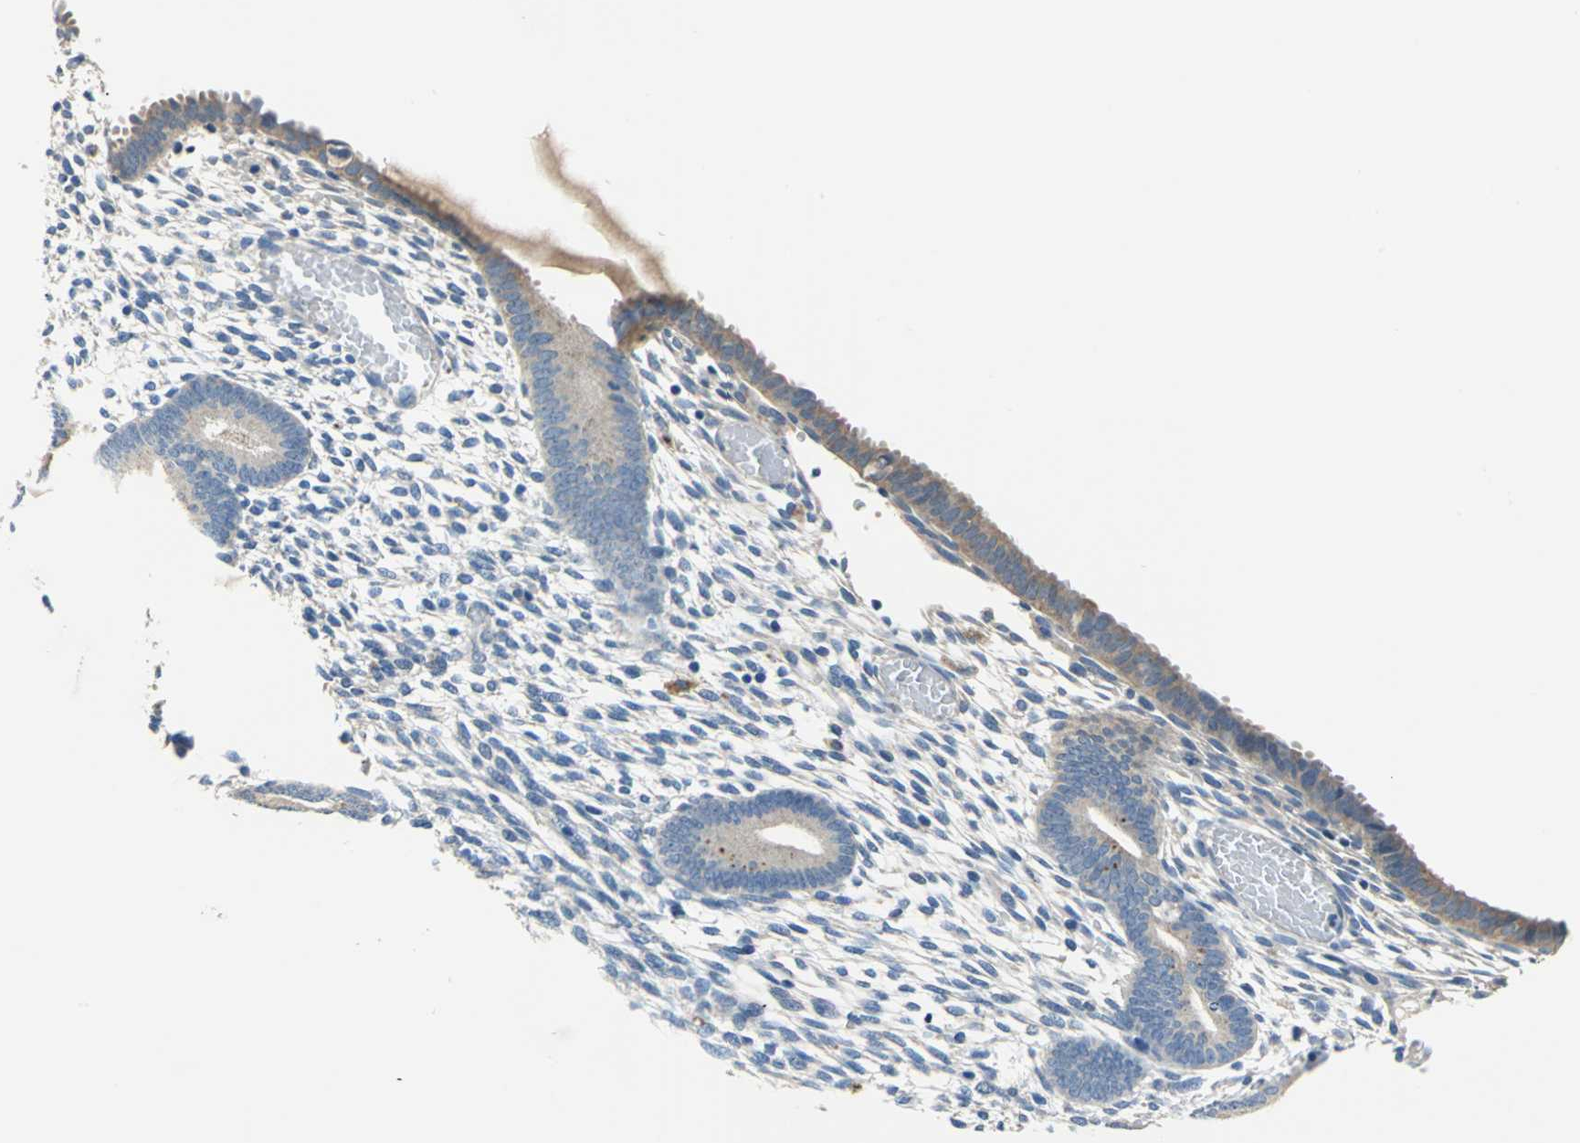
{"staining": {"intensity": "negative", "quantity": "none", "location": "none"}, "tissue": "endometrium", "cell_type": "Cells in endometrial stroma", "image_type": "normal", "snomed": [{"axis": "morphology", "description": "Normal tissue, NOS"}, {"axis": "topography", "description": "Endometrium"}], "caption": "DAB immunohistochemical staining of normal human endometrium reveals no significant staining in cells in endometrial stroma. The staining was performed using DAB to visualize the protein expression in brown, while the nuclei were stained in blue with hematoxylin (Magnification: 20x).", "gene": "RASD2", "patient": {"sex": "female", "age": 57}}